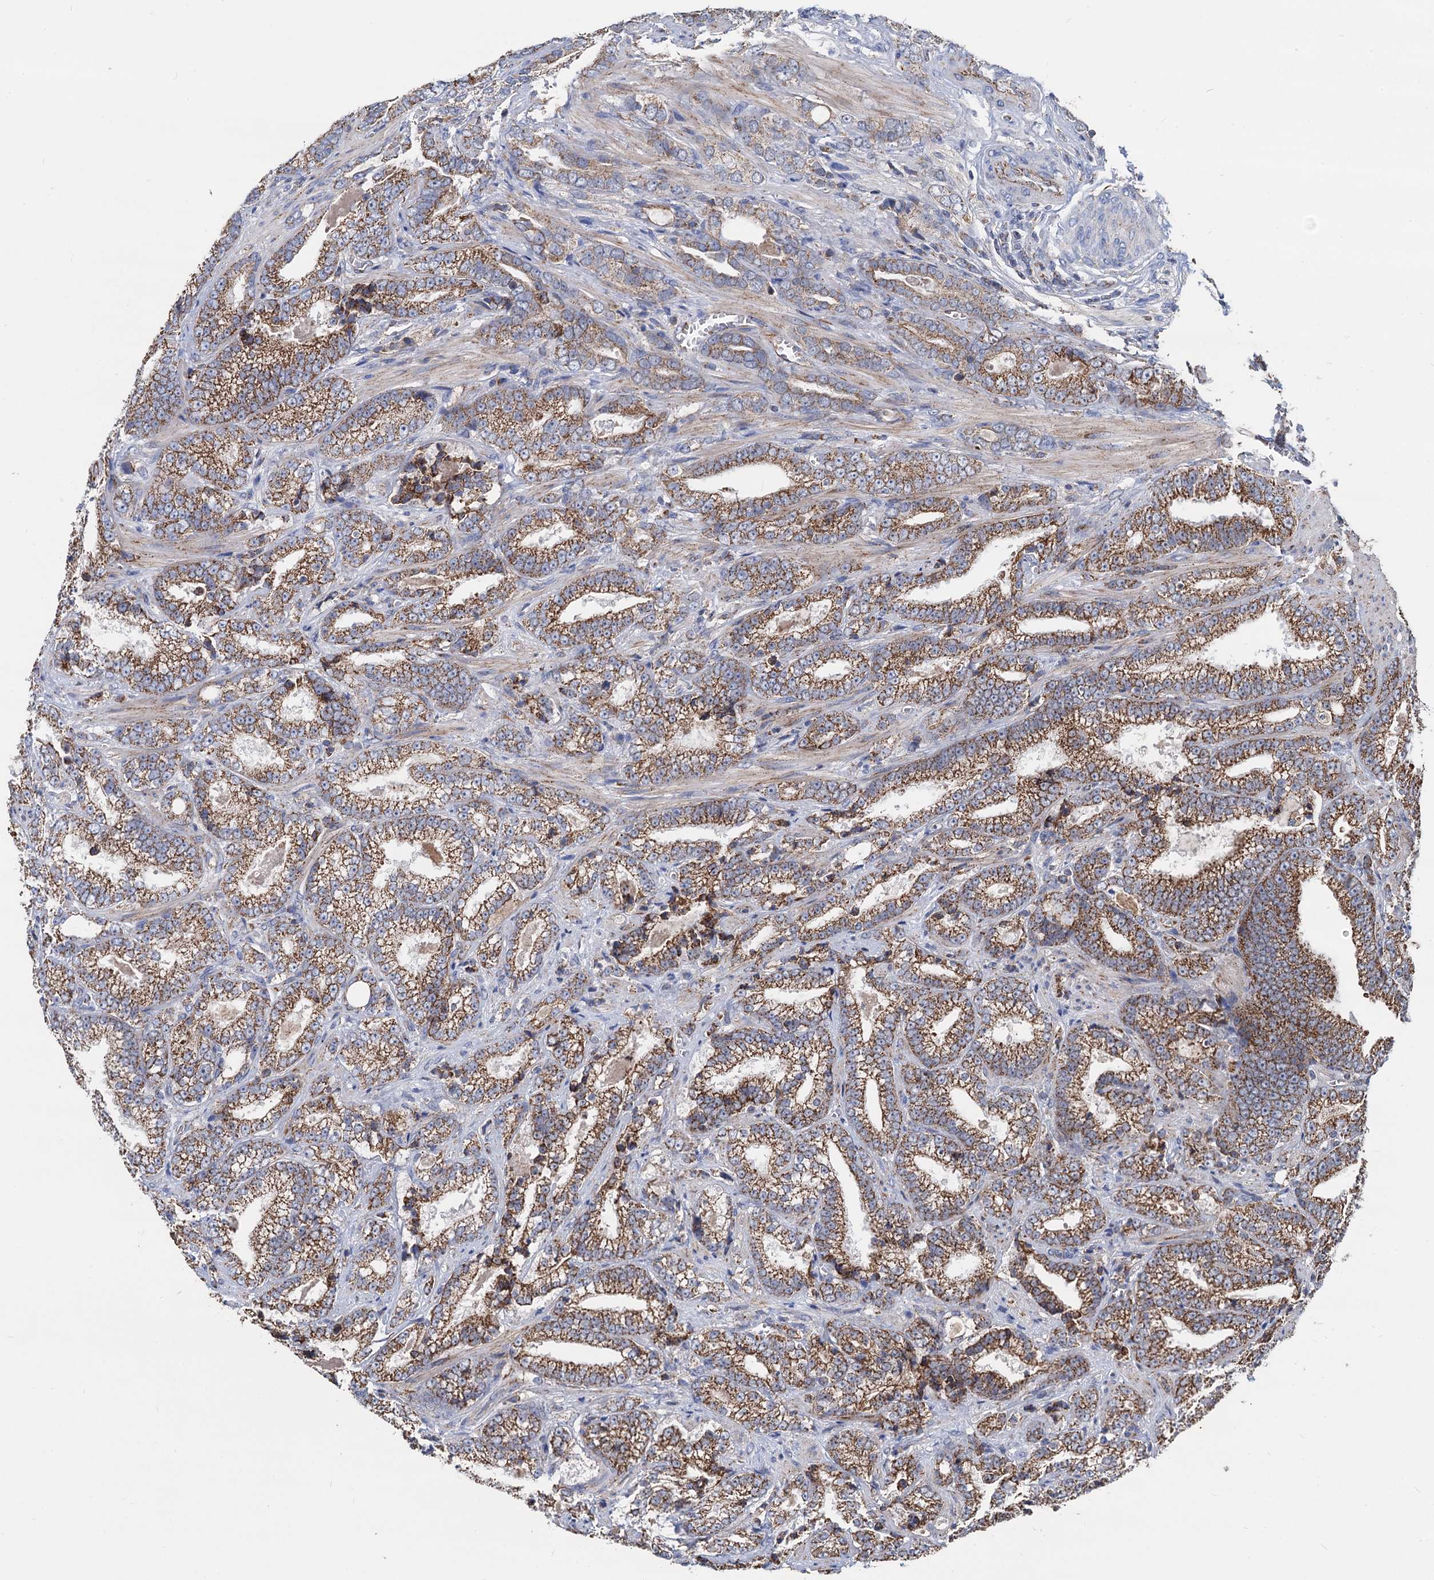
{"staining": {"intensity": "moderate", "quantity": ">75%", "location": "cytoplasmic/membranous"}, "tissue": "prostate cancer", "cell_type": "Tumor cells", "image_type": "cancer", "snomed": [{"axis": "morphology", "description": "Adenocarcinoma, High grade"}, {"axis": "topography", "description": "Prostate and seminal vesicle, NOS"}], "caption": "Protein expression analysis of prostate cancer (high-grade adenocarcinoma) exhibits moderate cytoplasmic/membranous staining in approximately >75% of tumor cells.", "gene": "DGLUCY", "patient": {"sex": "male", "age": 67}}